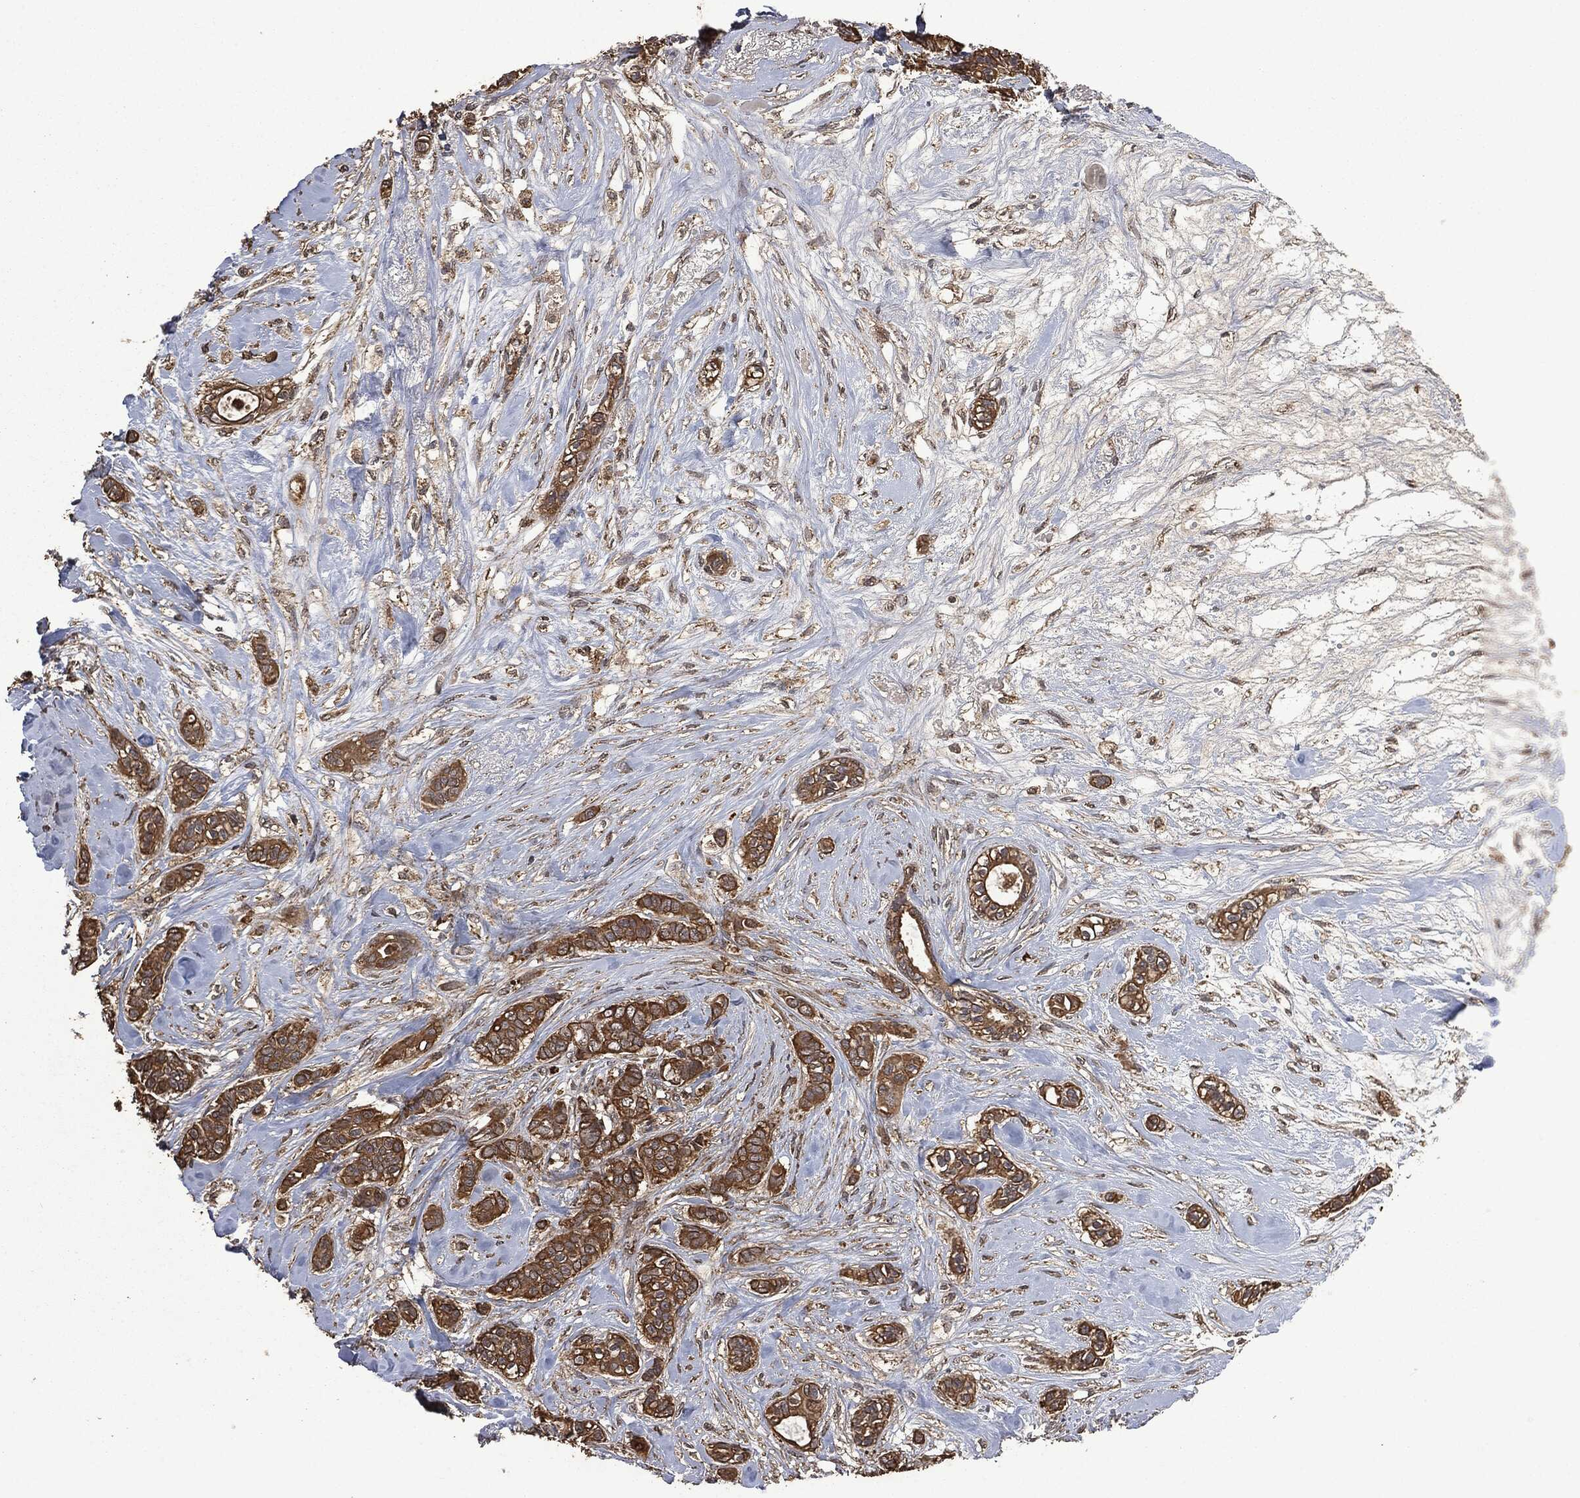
{"staining": {"intensity": "strong", "quantity": ">75%", "location": "cytoplasmic/membranous"}, "tissue": "breast cancer", "cell_type": "Tumor cells", "image_type": "cancer", "snomed": [{"axis": "morphology", "description": "Duct carcinoma"}, {"axis": "topography", "description": "Breast"}], "caption": "The immunohistochemical stain shows strong cytoplasmic/membranous expression in tumor cells of breast cancer tissue.", "gene": "LIG3", "patient": {"sex": "female", "age": 71}}